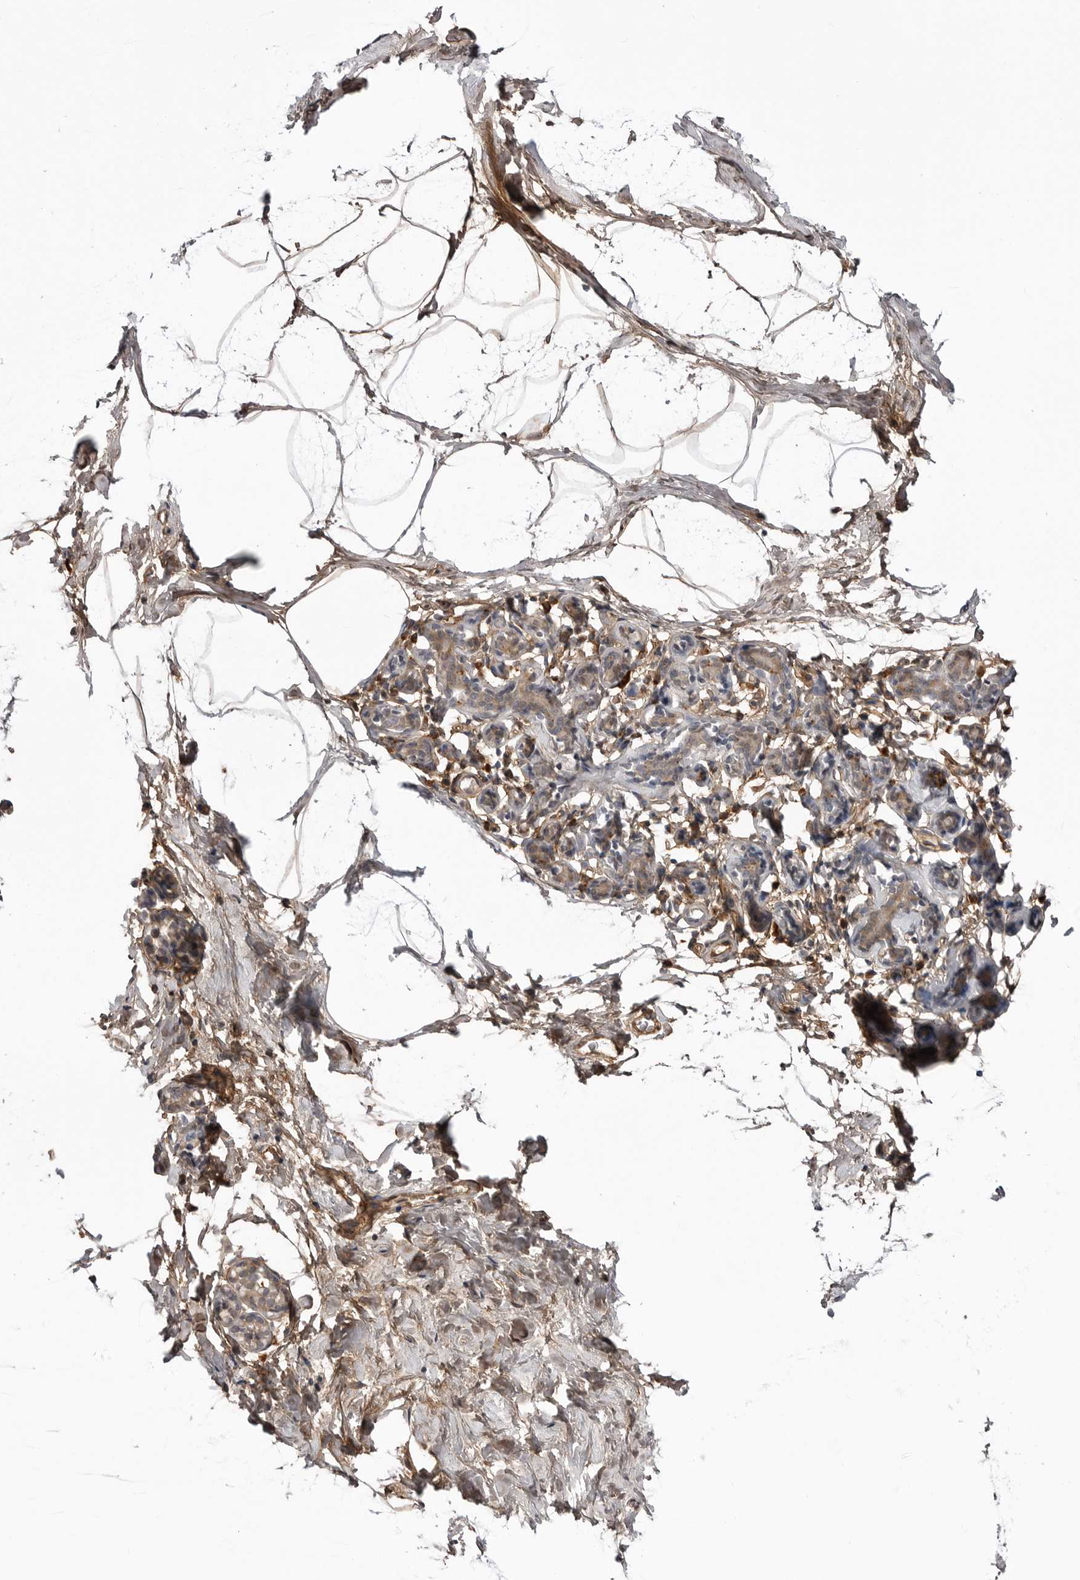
{"staining": {"intensity": "negative", "quantity": "none", "location": "none"}, "tissue": "breast", "cell_type": "Adipocytes", "image_type": "normal", "snomed": [{"axis": "morphology", "description": "Normal tissue, NOS"}, {"axis": "topography", "description": "Breast"}], "caption": "Immunohistochemistry of benign breast exhibits no expression in adipocytes. Nuclei are stained in blue.", "gene": "ARL5A", "patient": {"sex": "female", "age": 62}}